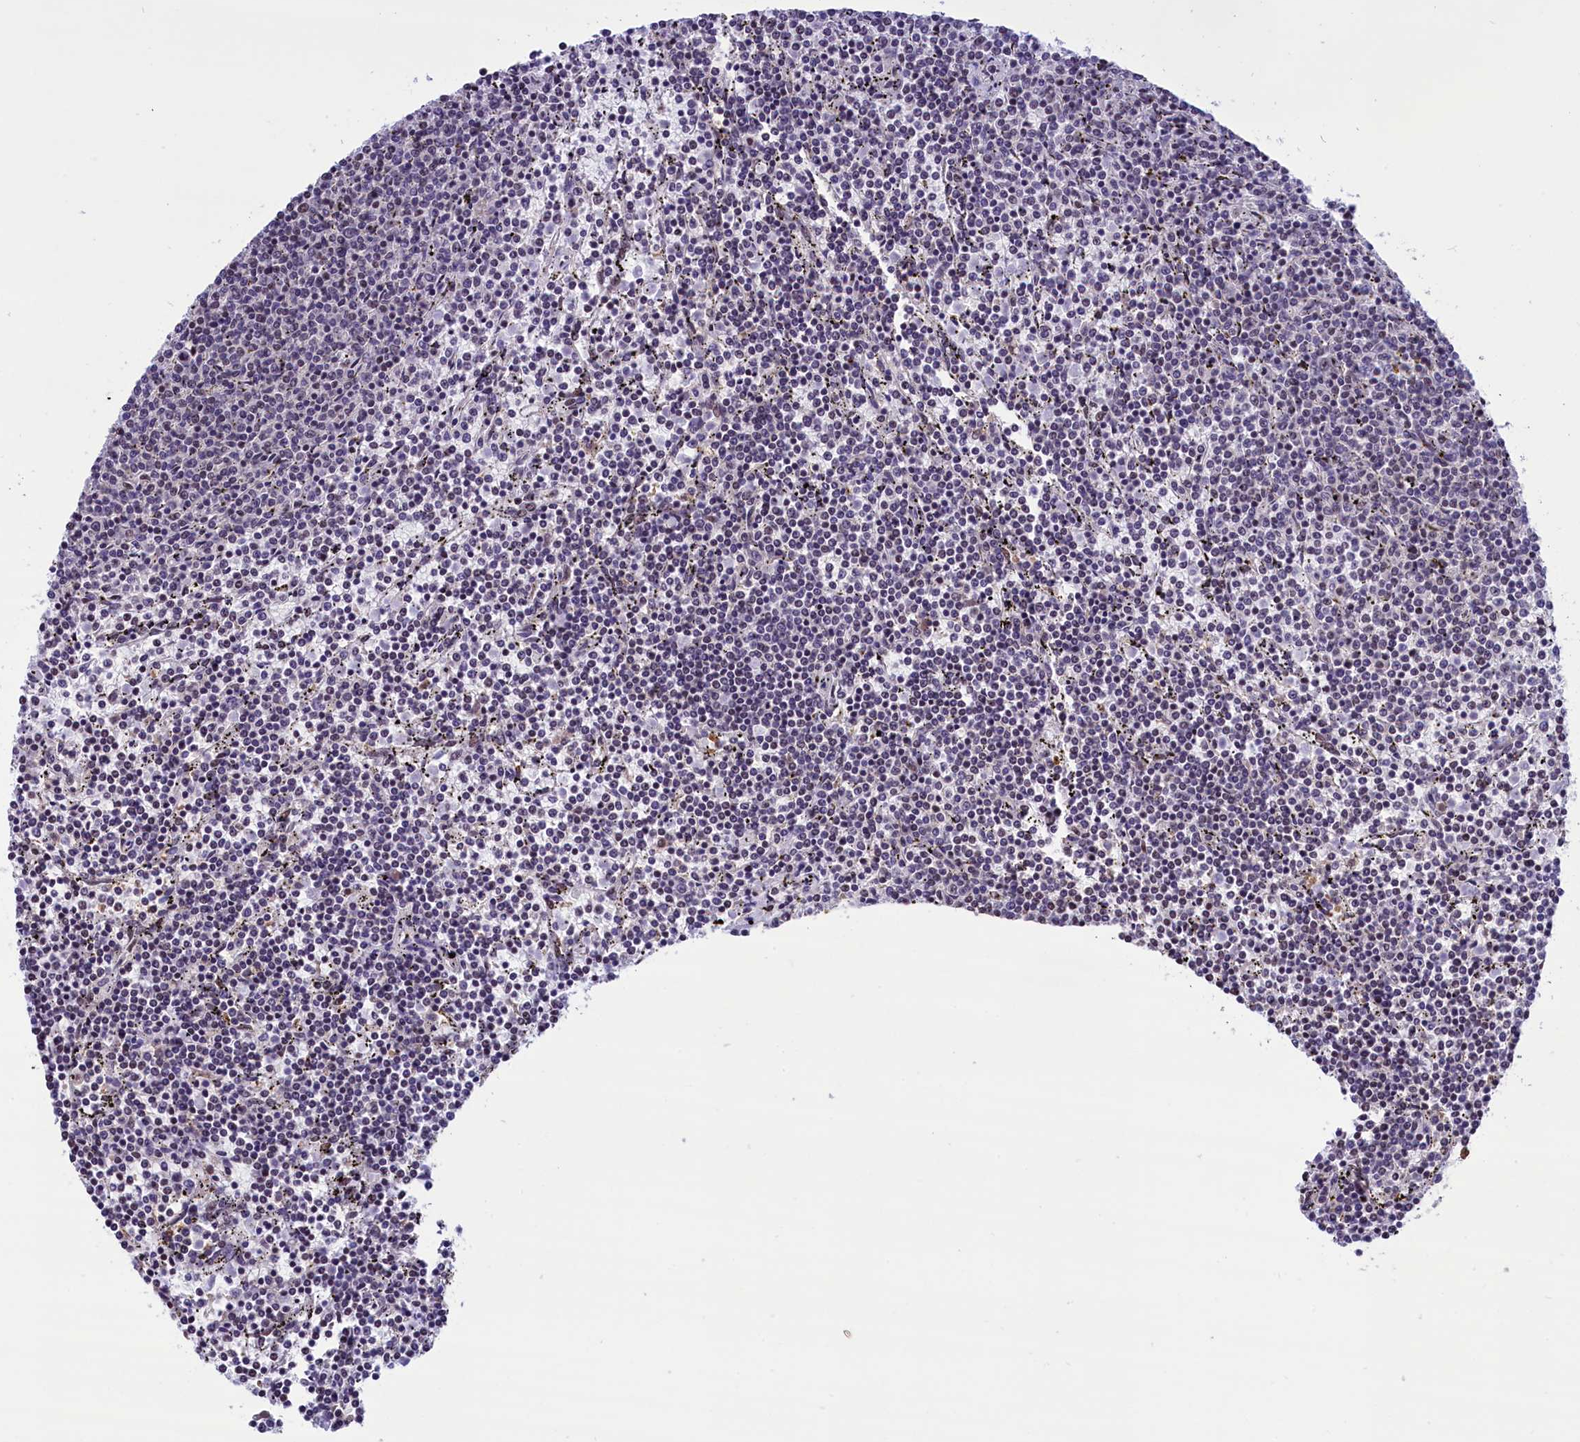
{"staining": {"intensity": "negative", "quantity": "none", "location": "none"}, "tissue": "lymphoma", "cell_type": "Tumor cells", "image_type": "cancer", "snomed": [{"axis": "morphology", "description": "Malignant lymphoma, non-Hodgkin's type, Low grade"}, {"axis": "topography", "description": "Spleen"}], "caption": "Tumor cells are negative for protein expression in human lymphoma.", "gene": "CDYL2", "patient": {"sex": "female", "age": 50}}